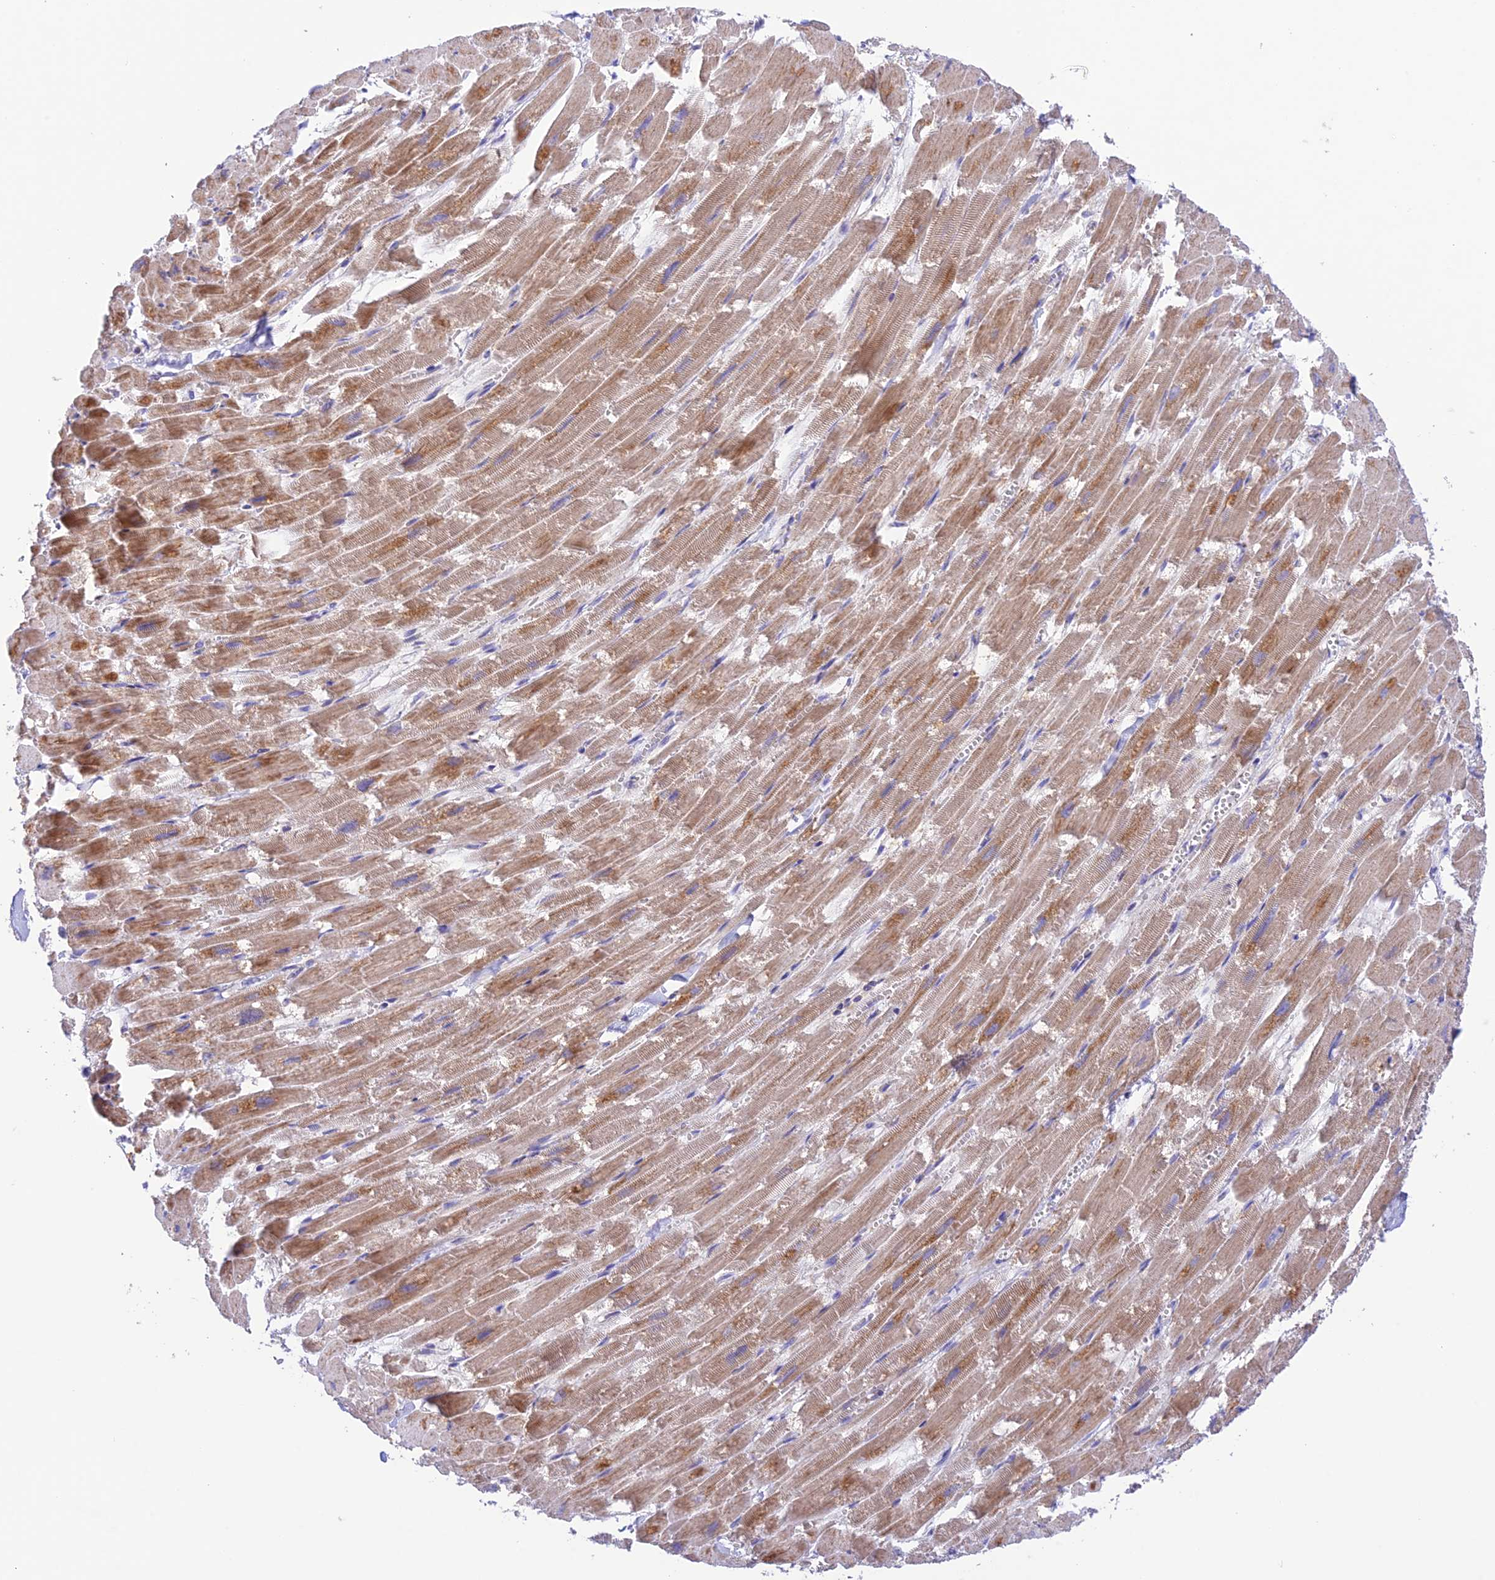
{"staining": {"intensity": "strong", "quantity": "25%-75%", "location": "cytoplasmic/membranous"}, "tissue": "heart muscle", "cell_type": "Cardiomyocytes", "image_type": "normal", "snomed": [{"axis": "morphology", "description": "Normal tissue, NOS"}, {"axis": "topography", "description": "Heart"}], "caption": "Cardiomyocytes show high levels of strong cytoplasmic/membranous positivity in about 25%-75% of cells in normal heart muscle.", "gene": "UAP1L1", "patient": {"sex": "male", "age": 54}}